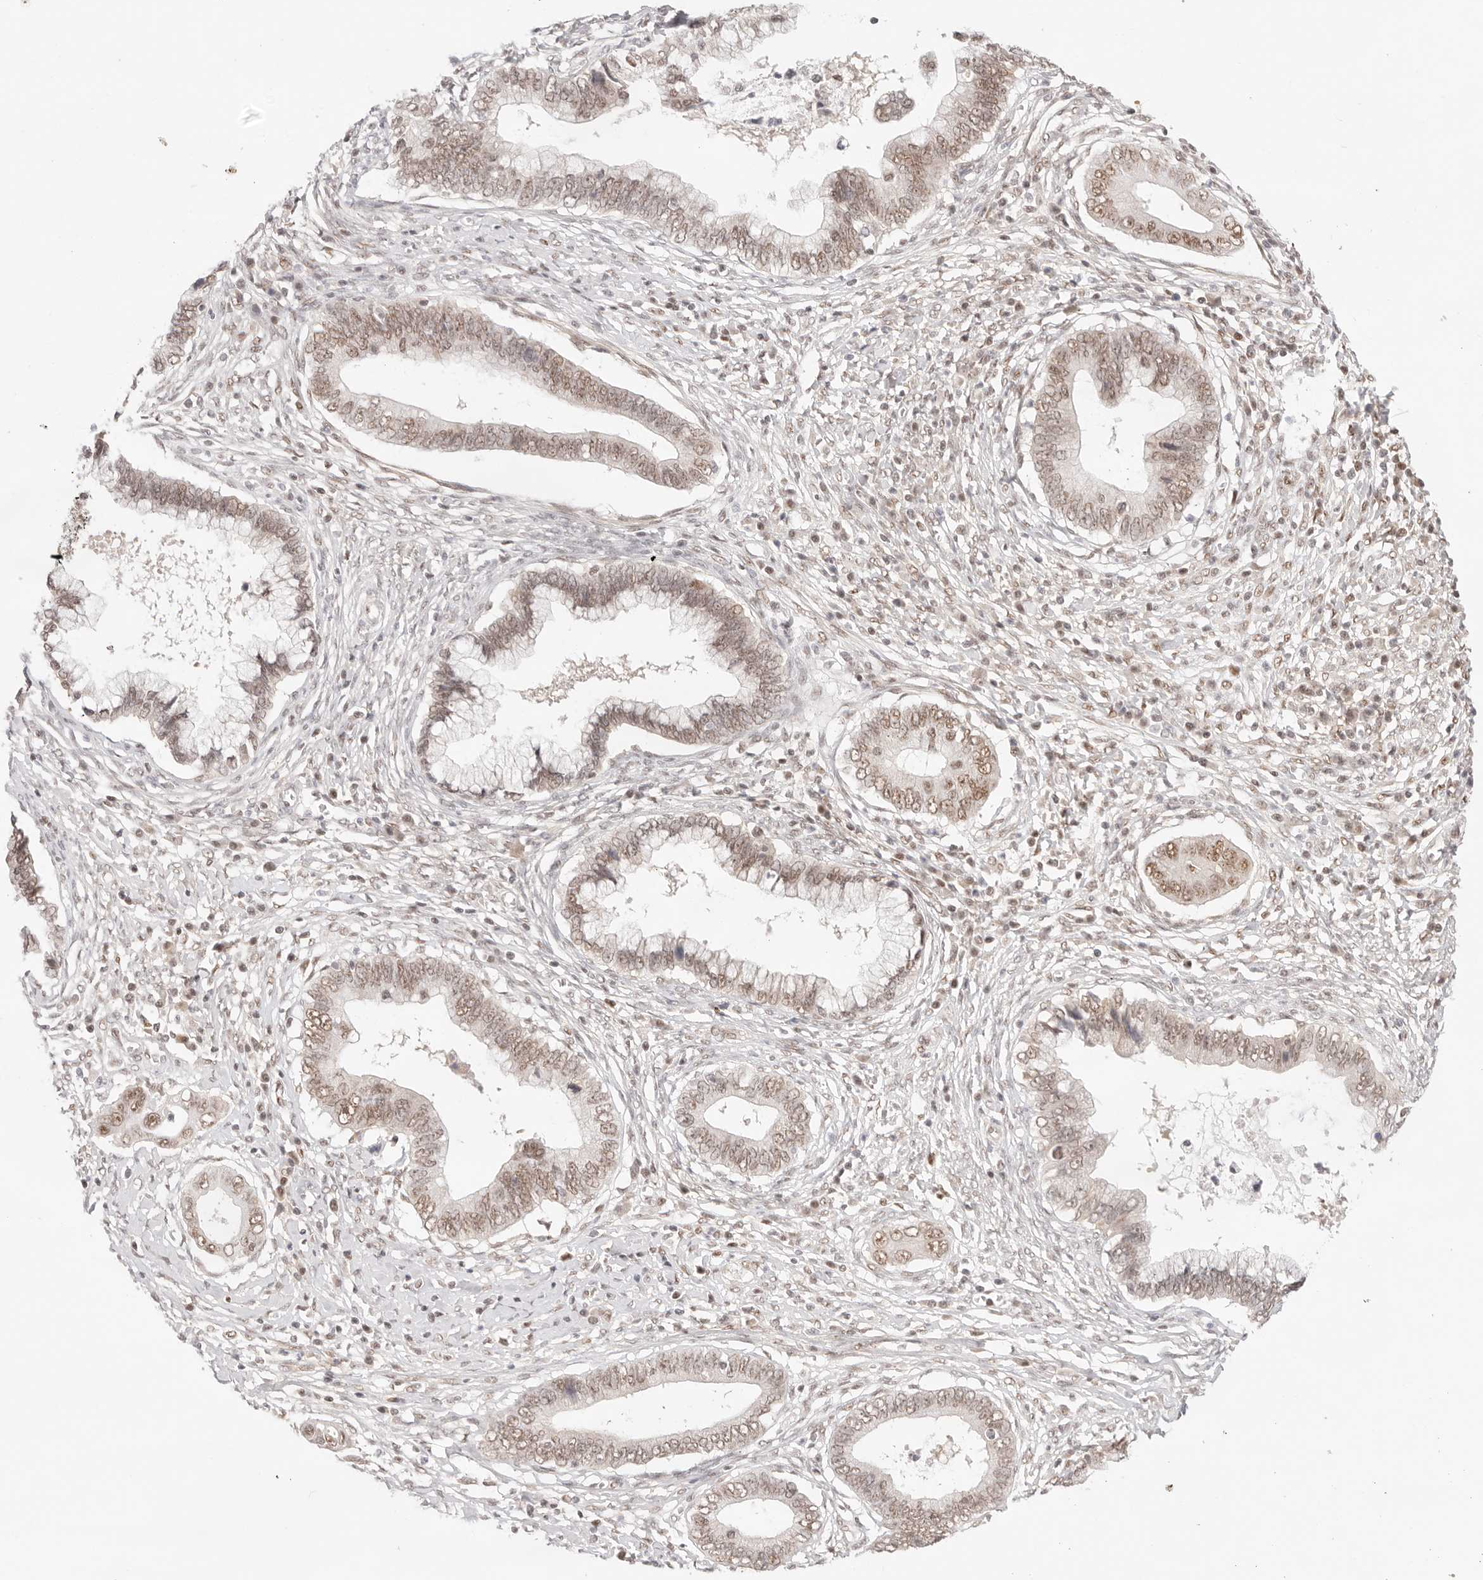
{"staining": {"intensity": "moderate", "quantity": ">75%", "location": "nuclear"}, "tissue": "cervical cancer", "cell_type": "Tumor cells", "image_type": "cancer", "snomed": [{"axis": "morphology", "description": "Adenocarcinoma, NOS"}, {"axis": "topography", "description": "Cervix"}], "caption": "This is an image of immunohistochemistry staining of cervical adenocarcinoma, which shows moderate positivity in the nuclear of tumor cells.", "gene": "GTF2E2", "patient": {"sex": "female", "age": 44}}